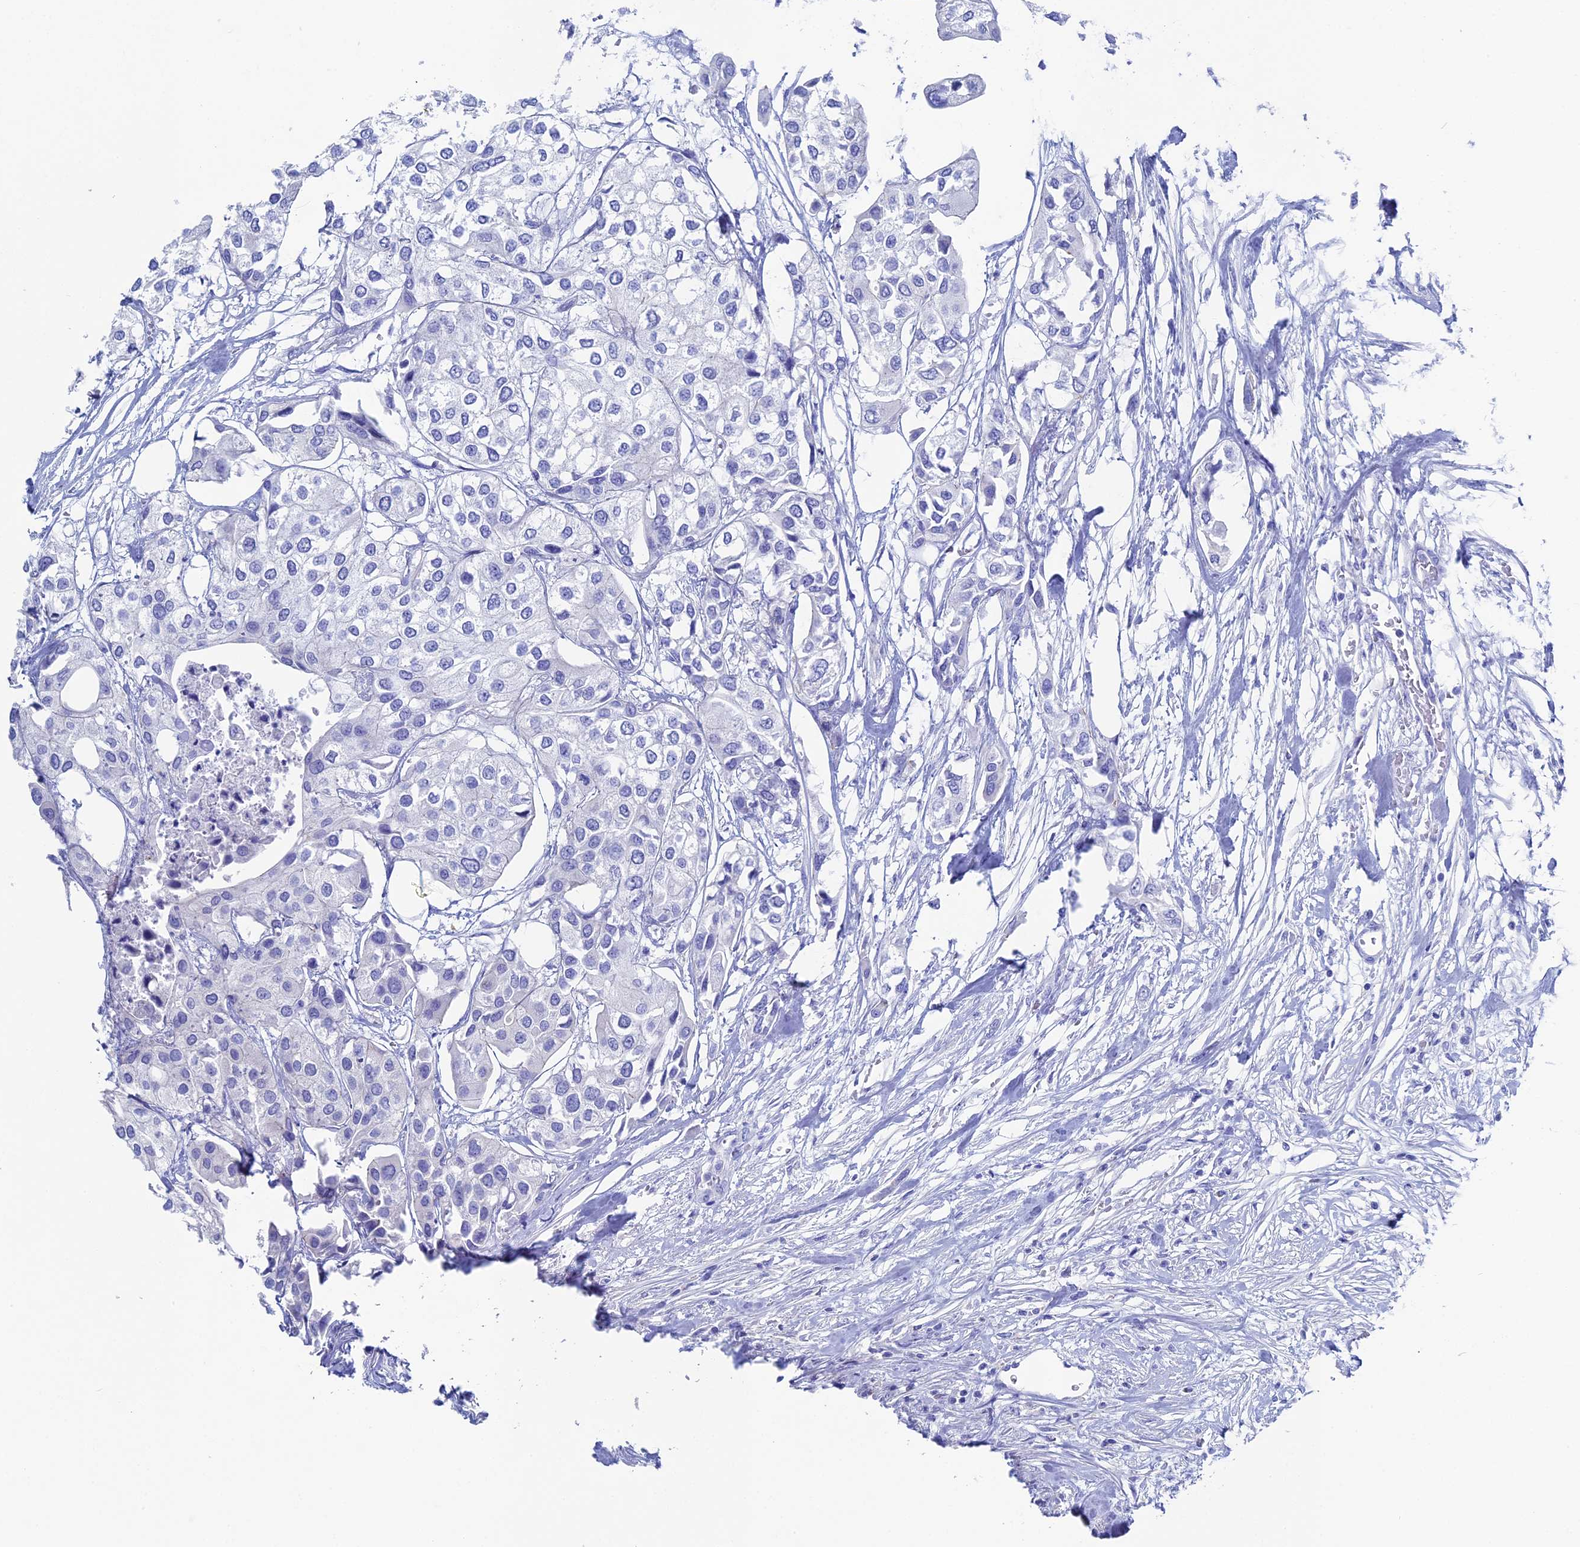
{"staining": {"intensity": "negative", "quantity": "none", "location": "none"}, "tissue": "urothelial cancer", "cell_type": "Tumor cells", "image_type": "cancer", "snomed": [{"axis": "morphology", "description": "Urothelial carcinoma, High grade"}, {"axis": "topography", "description": "Urinary bladder"}], "caption": "Immunohistochemistry (IHC) of urothelial cancer shows no expression in tumor cells.", "gene": "UNC119", "patient": {"sex": "male", "age": 64}}